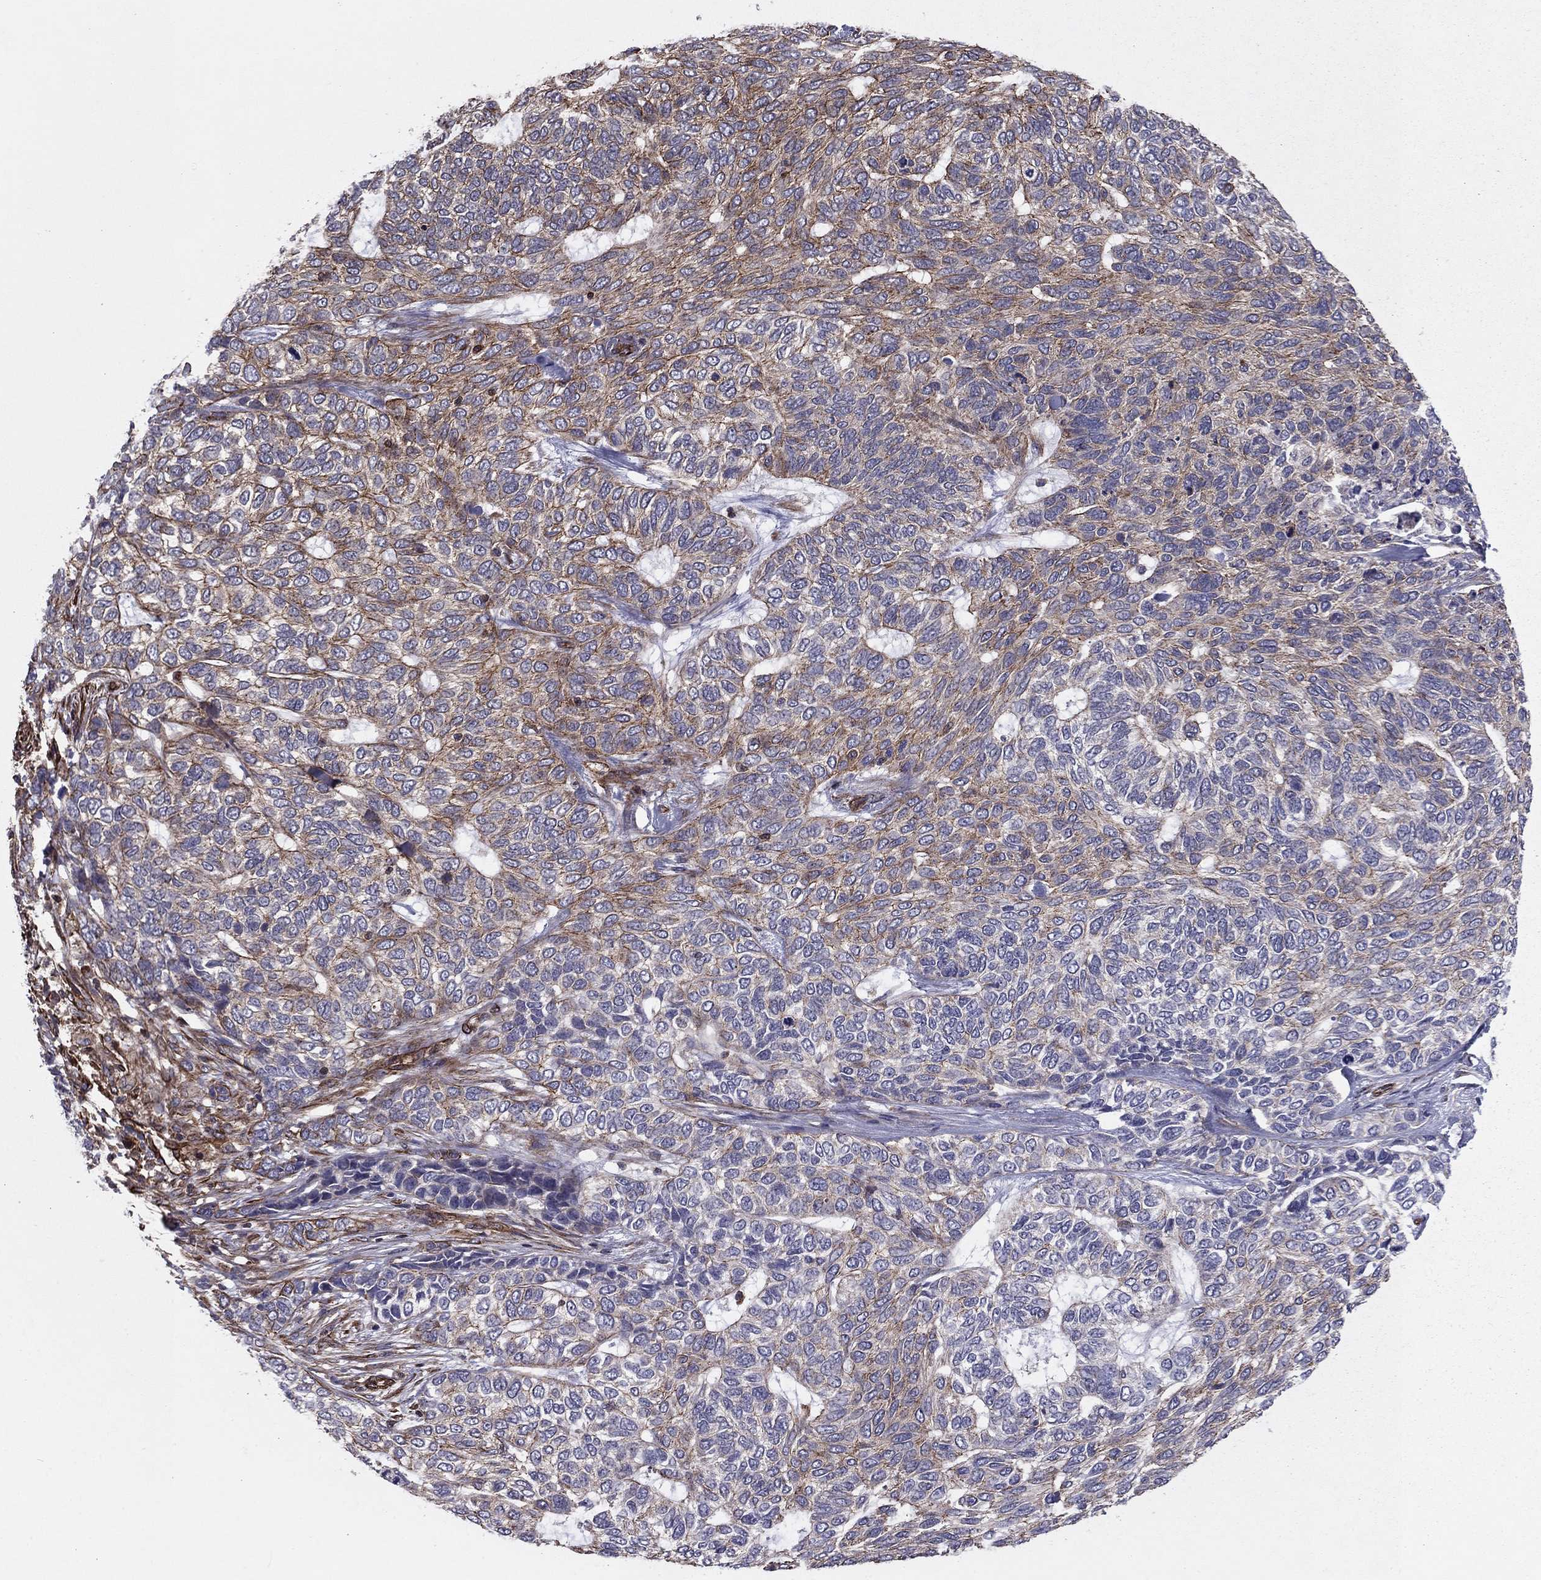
{"staining": {"intensity": "moderate", "quantity": "25%-75%", "location": "cytoplasmic/membranous"}, "tissue": "skin cancer", "cell_type": "Tumor cells", "image_type": "cancer", "snomed": [{"axis": "morphology", "description": "Basal cell carcinoma"}, {"axis": "topography", "description": "Skin"}], "caption": "Human skin cancer stained with a brown dye shows moderate cytoplasmic/membranous positive positivity in about 25%-75% of tumor cells.", "gene": "SHMT1", "patient": {"sex": "female", "age": 65}}